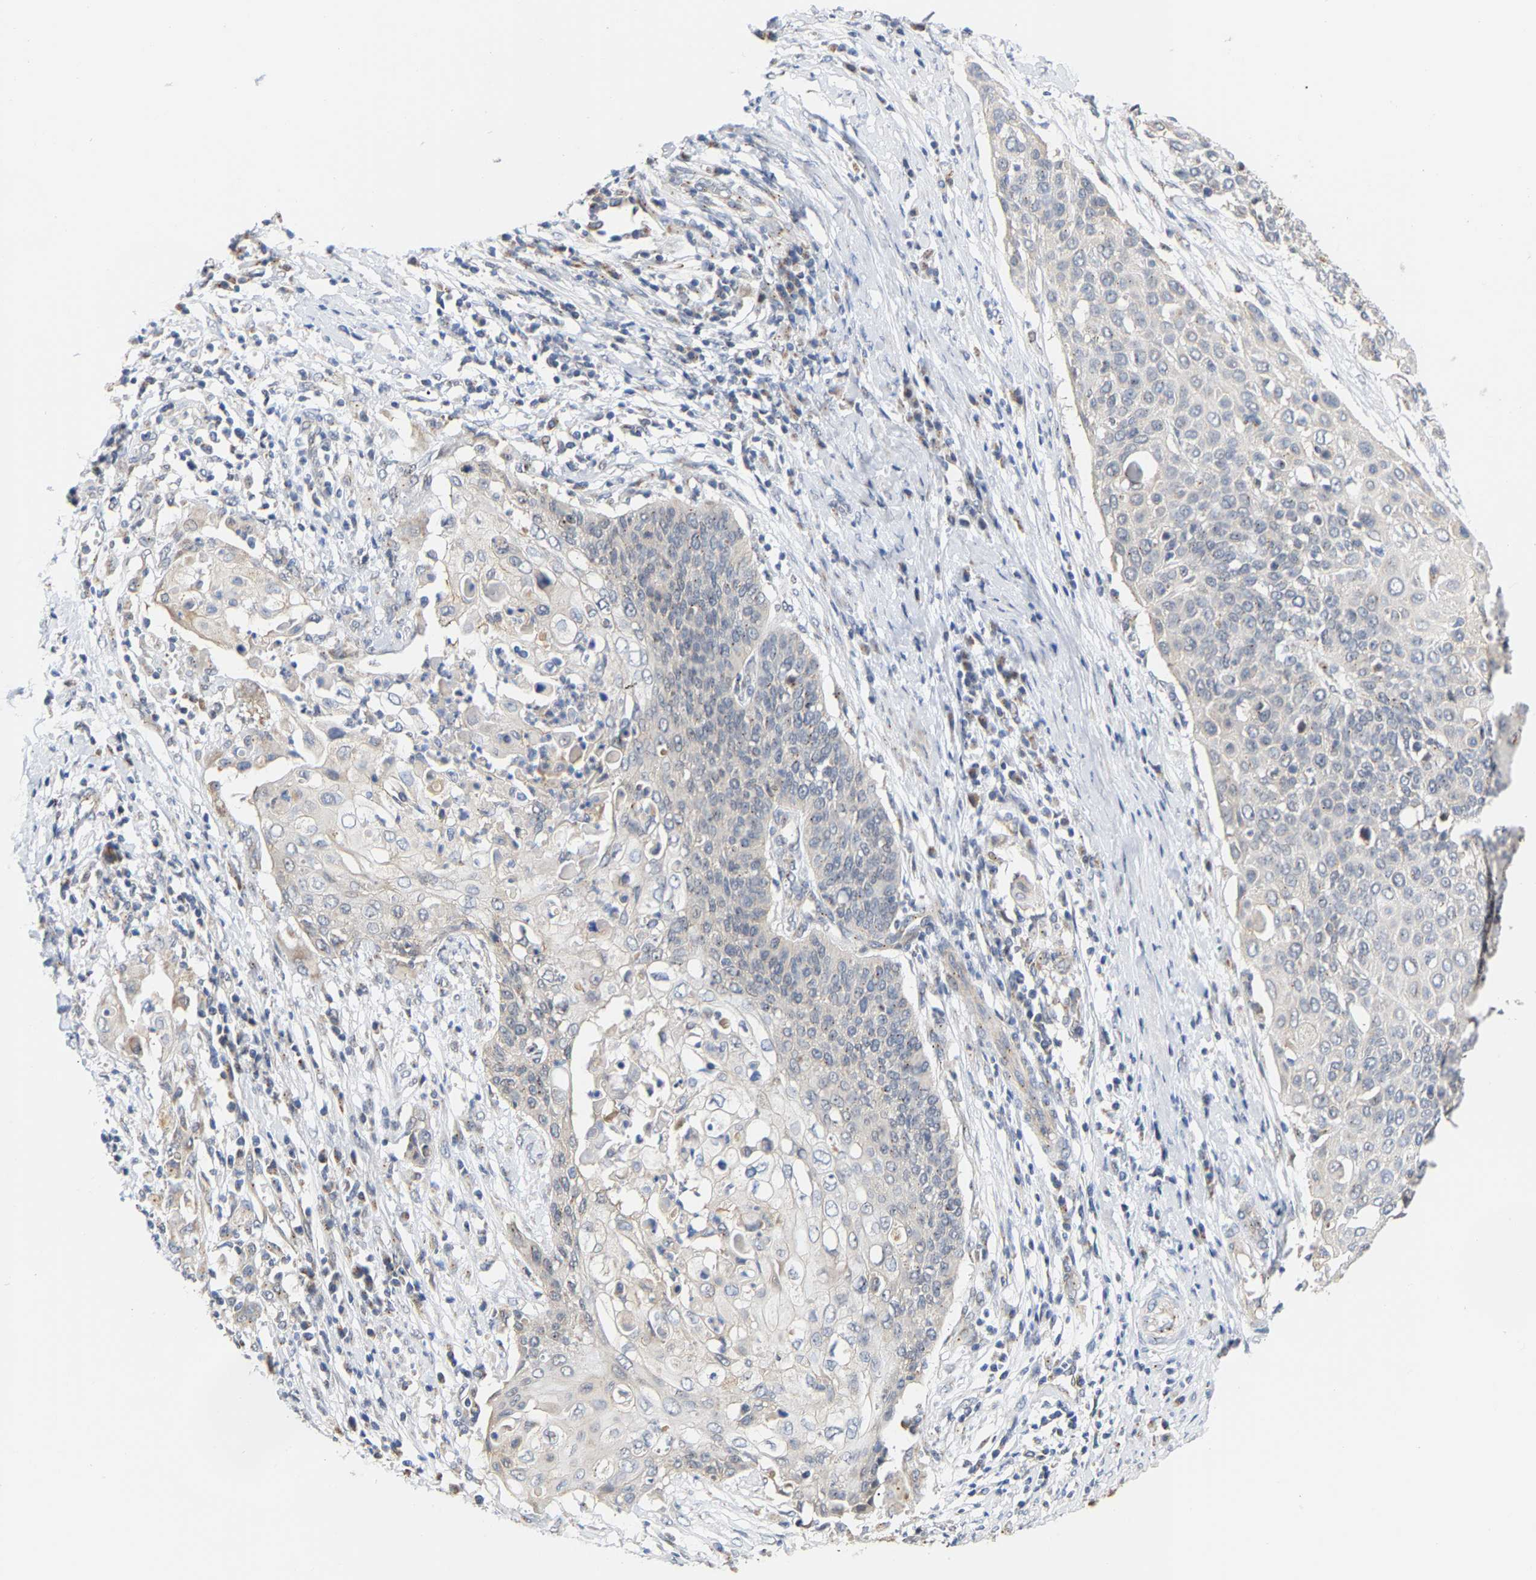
{"staining": {"intensity": "weak", "quantity": "<25%", "location": "cytoplasmic/membranous"}, "tissue": "cervical cancer", "cell_type": "Tumor cells", "image_type": "cancer", "snomed": [{"axis": "morphology", "description": "Squamous cell carcinoma, NOS"}, {"axis": "topography", "description": "Cervix"}], "caption": "This image is of cervical squamous cell carcinoma stained with IHC to label a protein in brown with the nuclei are counter-stained blue. There is no positivity in tumor cells.", "gene": "PCNT", "patient": {"sex": "female", "age": 39}}